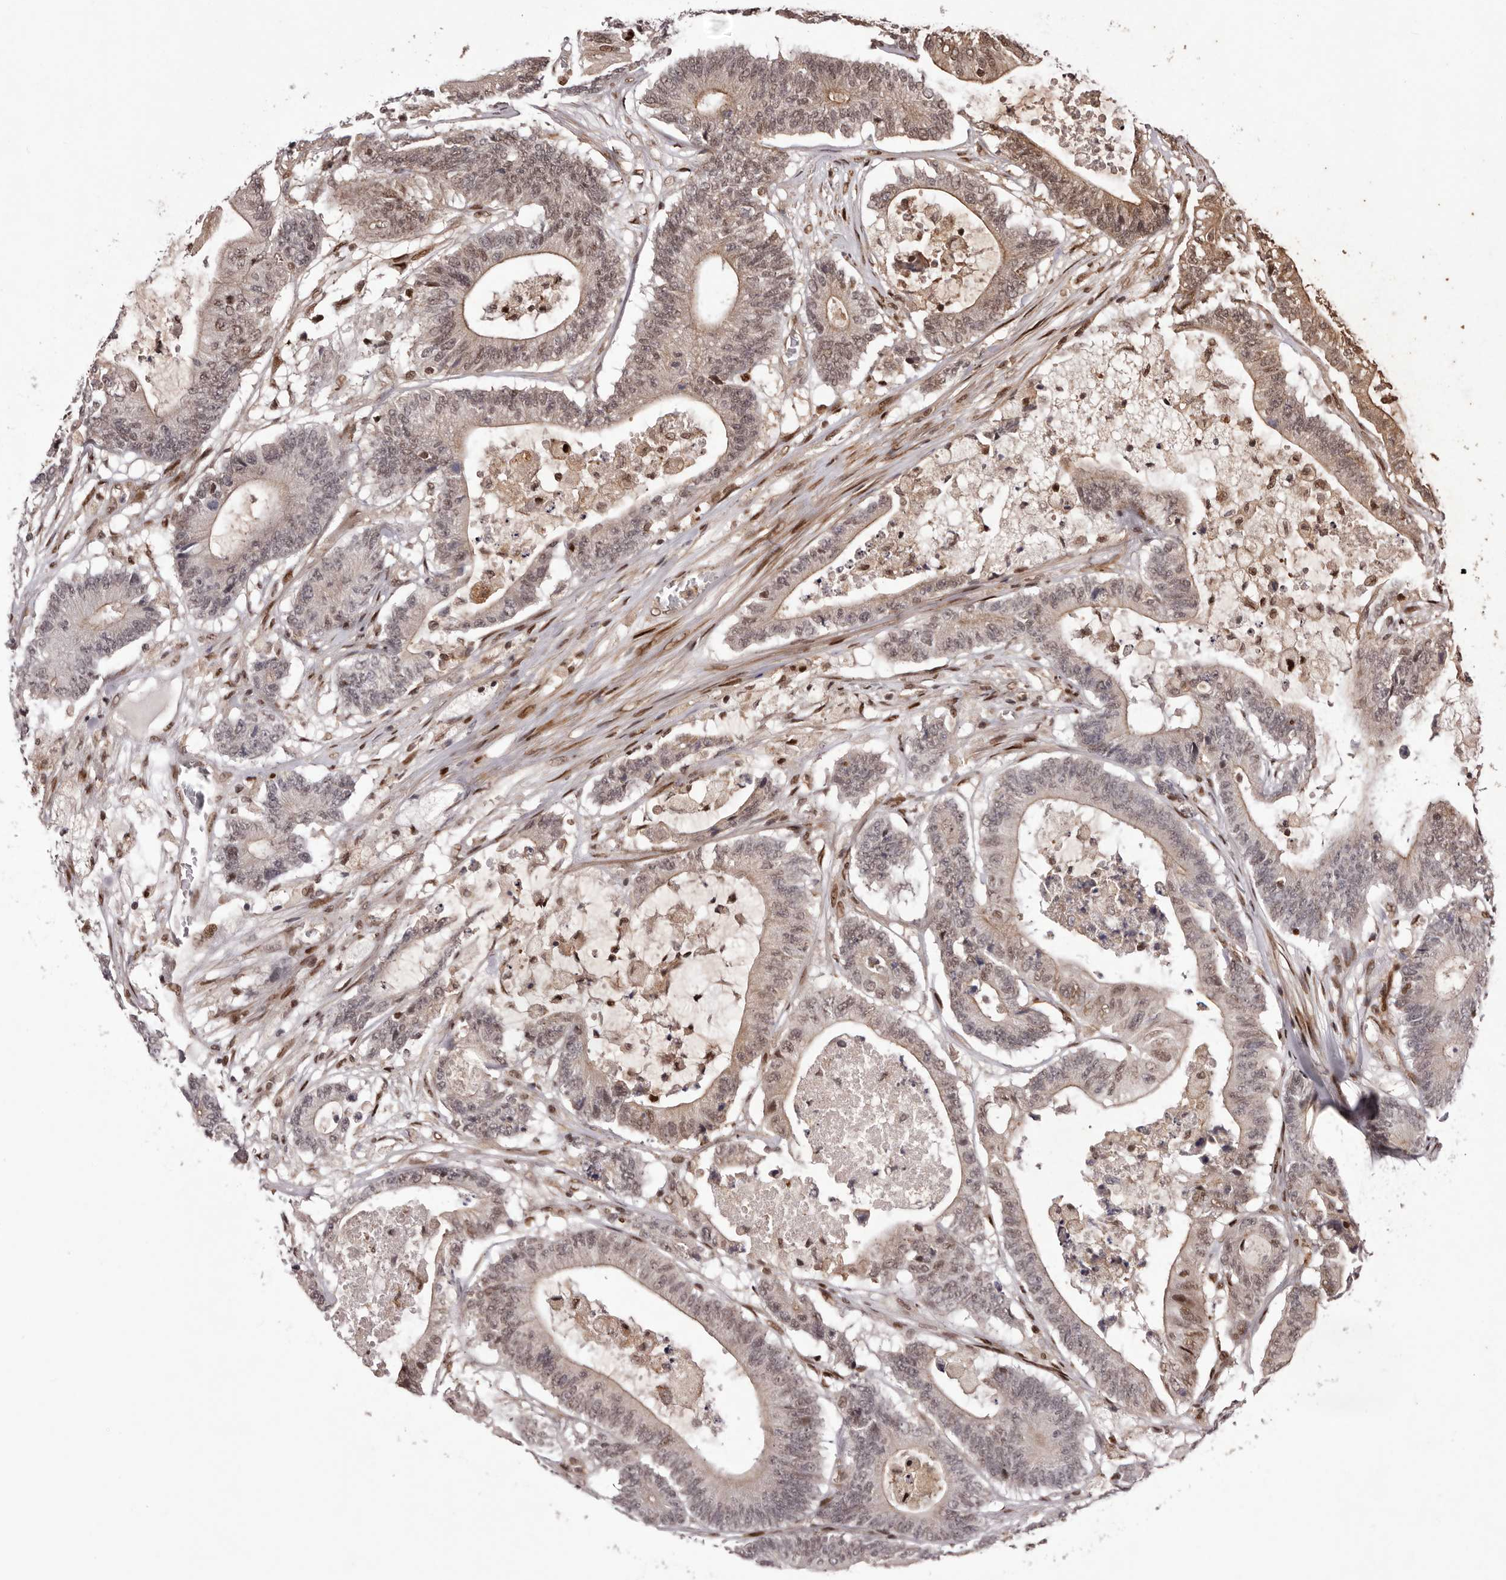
{"staining": {"intensity": "moderate", "quantity": "25%-75%", "location": "cytoplasmic/membranous,nuclear"}, "tissue": "colorectal cancer", "cell_type": "Tumor cells", "image_type": "cancer", "snomed": [{"axis": "morphology", "description": "Adenocarcinoma, NOS"}, {"axis": "topography", "description": "Colon"}], "caption": "Colorectal adenocarcinoma was stained to show a protein in brown. There is medium levels of moderate cytoplasmic/membranous and nuclear positivity in approximately 25%-75% of tumor cells. (Stains: DAB in brown, nuclei in blue, Microscopy: brightfield microscopy at high magnification).", "gene": "FBXO5", "patient": {"sex": "female", "age": 84}}